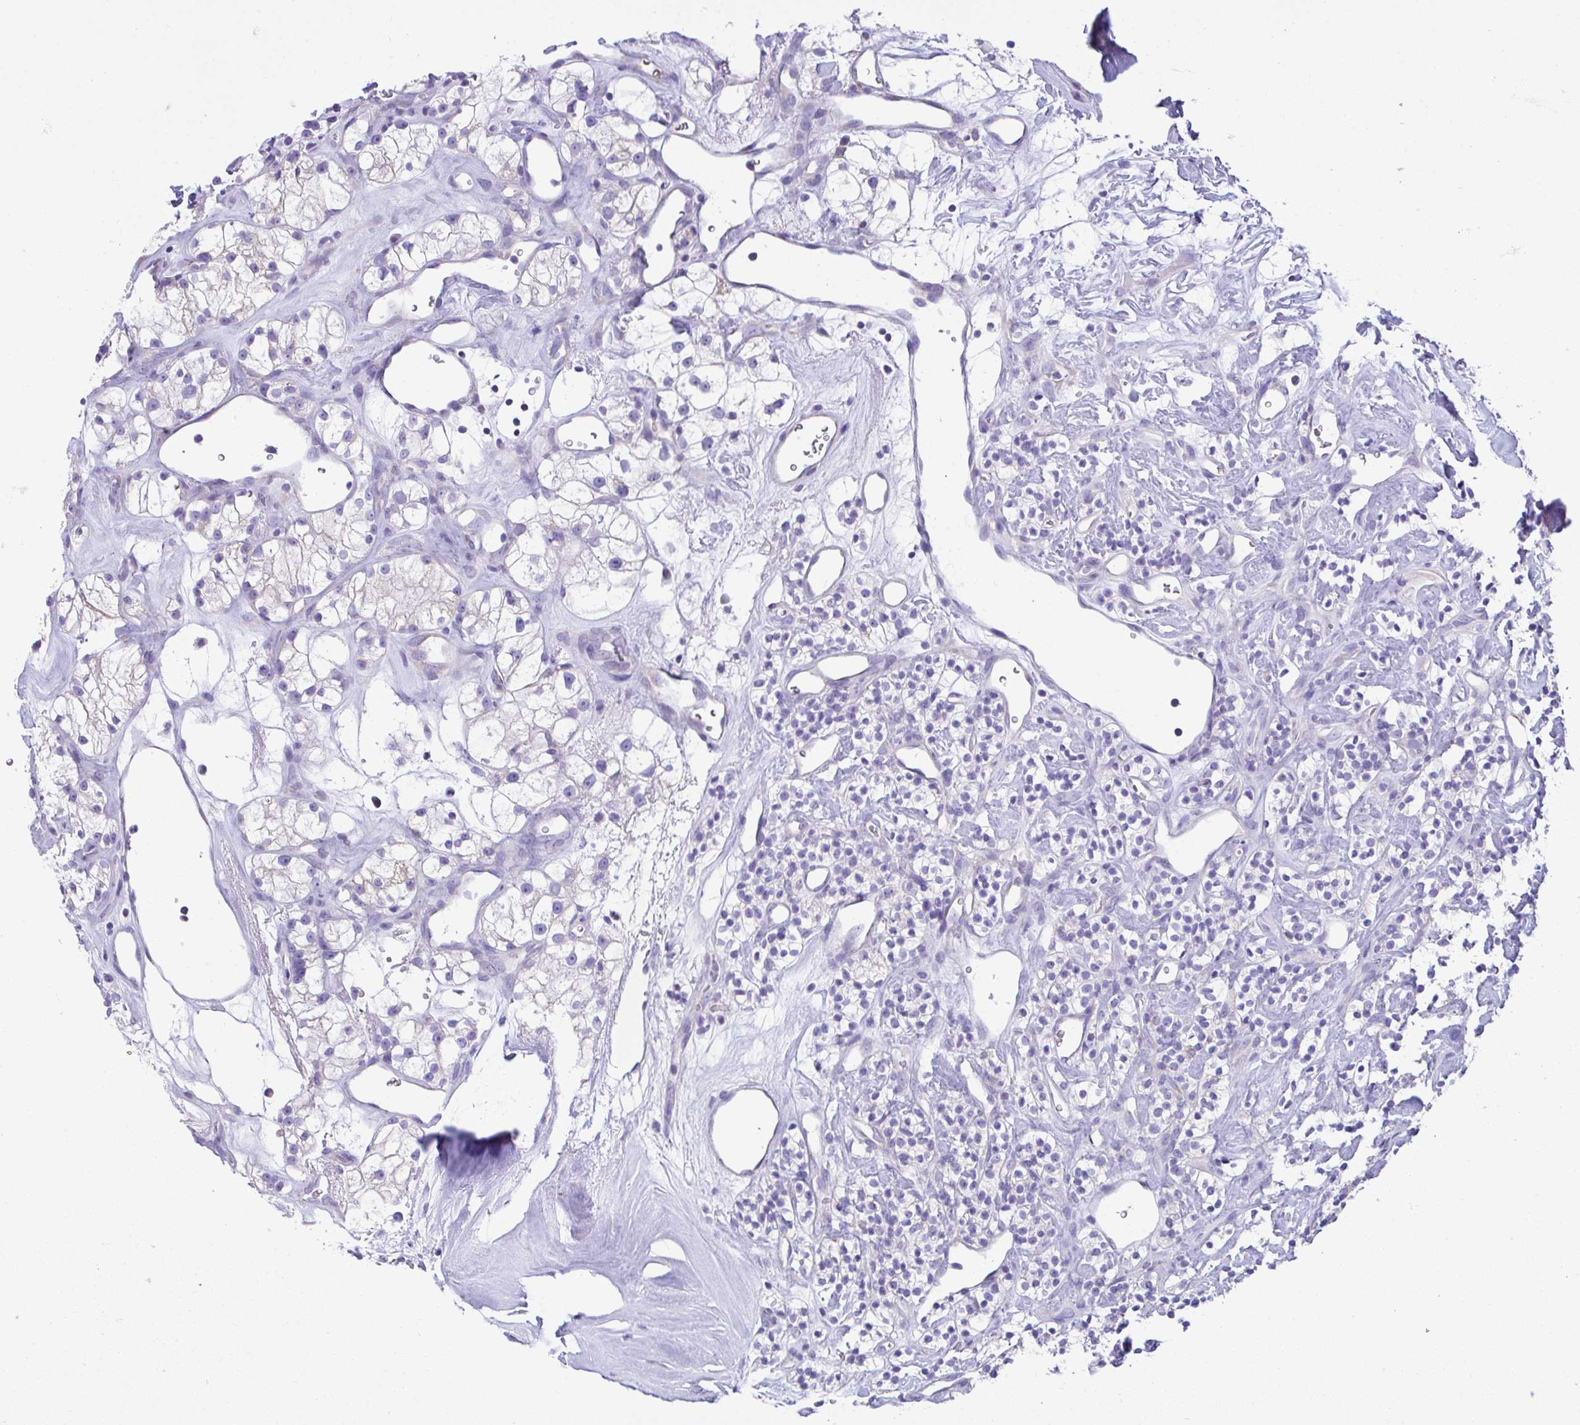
{"staining": {"intensity": "negative", "quantity": "none", "location": "none"}, "tissue": "renal cancer", "cell_type": "Tumor cells", "image_type": "cancer", "snomed": [{"axis": "morphology", "description": "Adenocarcinoma, NOS"}, {"axis": "topography", "description": "Kidney"}], "caption": "Tumor cells are negative for protein expression in human adenocarcinoma (renal).", "gene": "NLRP8", "patient": {"sex": "male", "age": 77}}